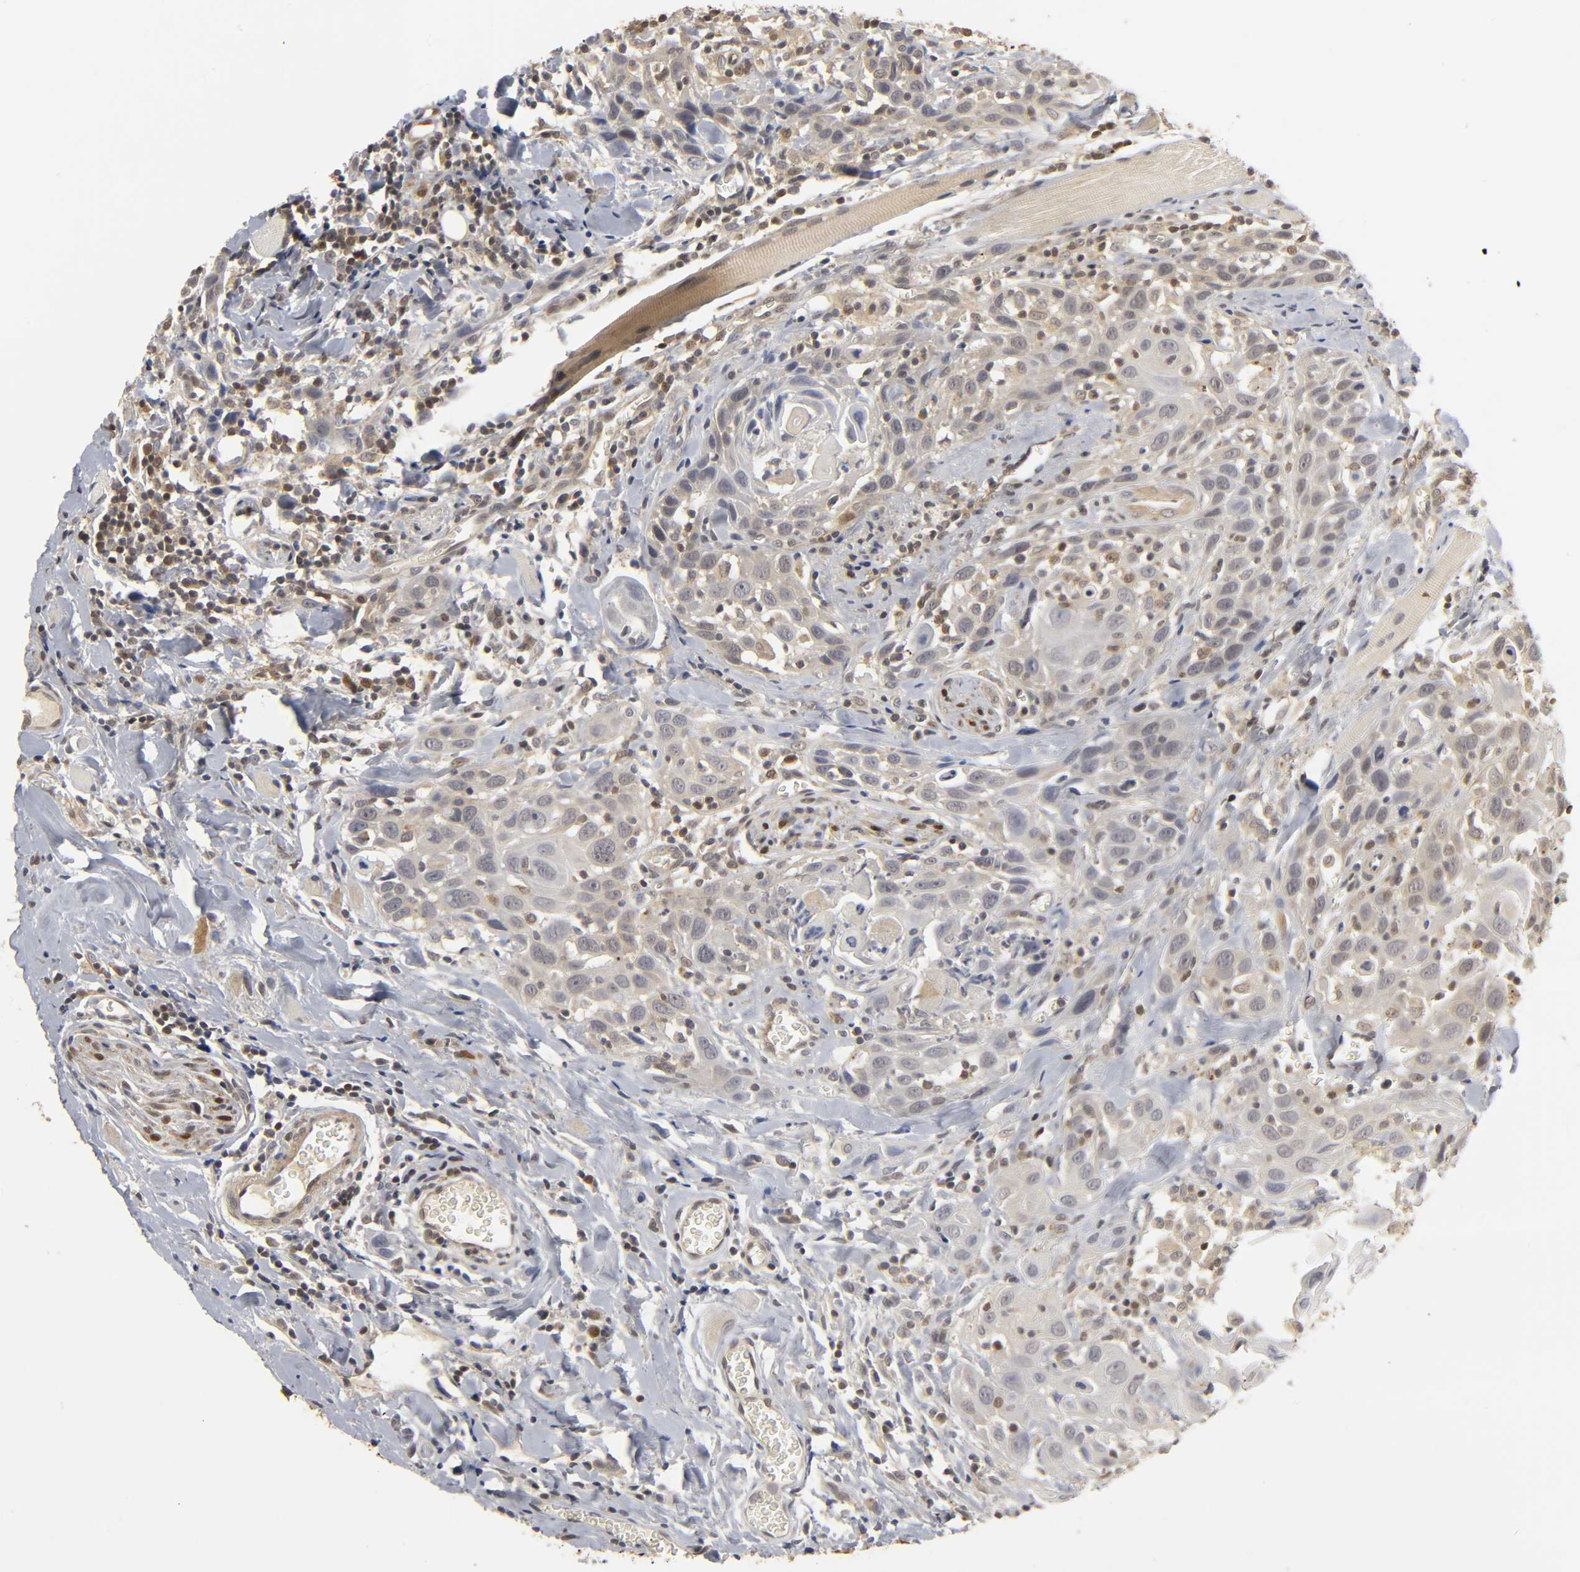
{"staining": {"intensity": "weak", "quantity": "25%-75%", "location": "cytoplasmic/membranous,nuclear"}, "tissue": "head and neck cancer", "cell_type": "Tumor cells", "image_type": "cancer", "snomed": [{"axis": "morphology", "description": "Squamous cell carcinoma, NOS"}, {"axis": "topography", "description": "Oral tissue"}, {"axis": "topography", "description": "Head-Neck"}], "caption": "IHC of head and neck cancer (squamous cell carcinoma) reveals low levels of weak cytoplasmic/membranous and nuclear positivity in about 25%-75% of tumor cells.", "gene": "PARK7", "patient": {"sex": "female", "age": 50}}